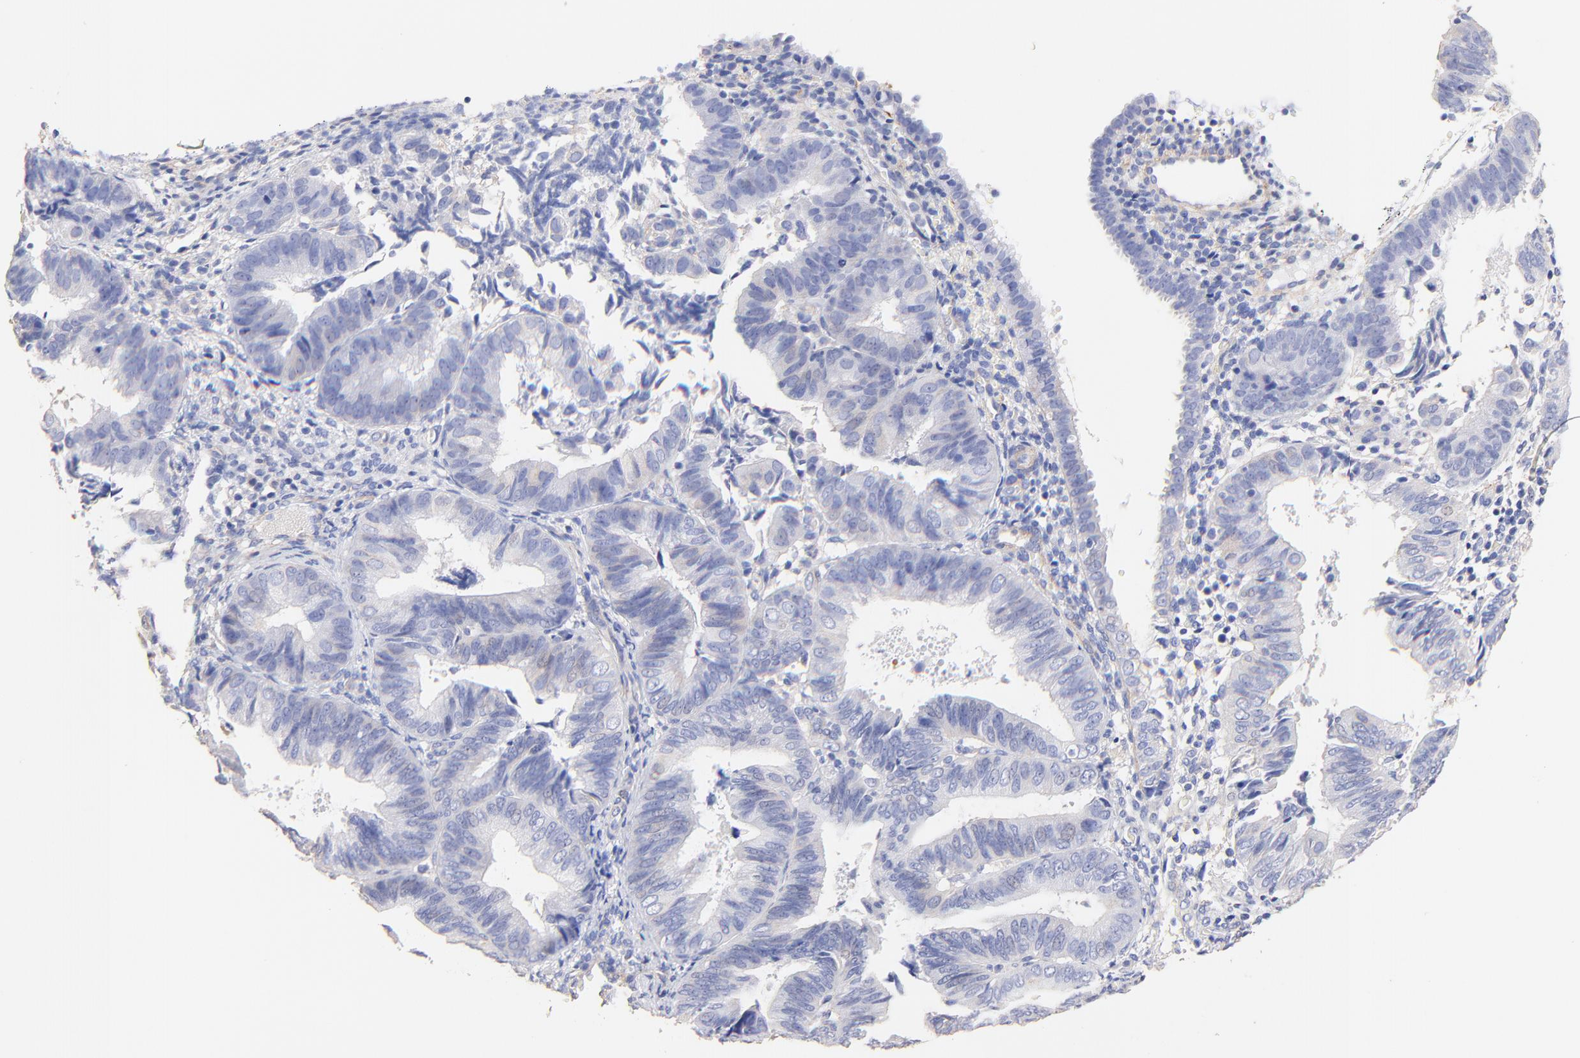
{"staining": {"intensity": "negative", "quantity": "none", "location": "none"}, "tissue": "endometrial cancer", "cell_type": "Tumor cells", "image_type": "cancer", "snomed": [{"axis": "morphology", "description": "Adenocarcinoma, NOS"}, {"axis": "topography", "description": "Endometrium"}], "caption": "This photomicrograph is of endometrial cancer (adenocarcinoma) stained with immunohistochemistry to label a protein in brown with the nuclei are counter-stained blue. There is no expression in tumor cells.", "gene": "ACTRT1", "patient": {"sex": "female", "age": 63}}